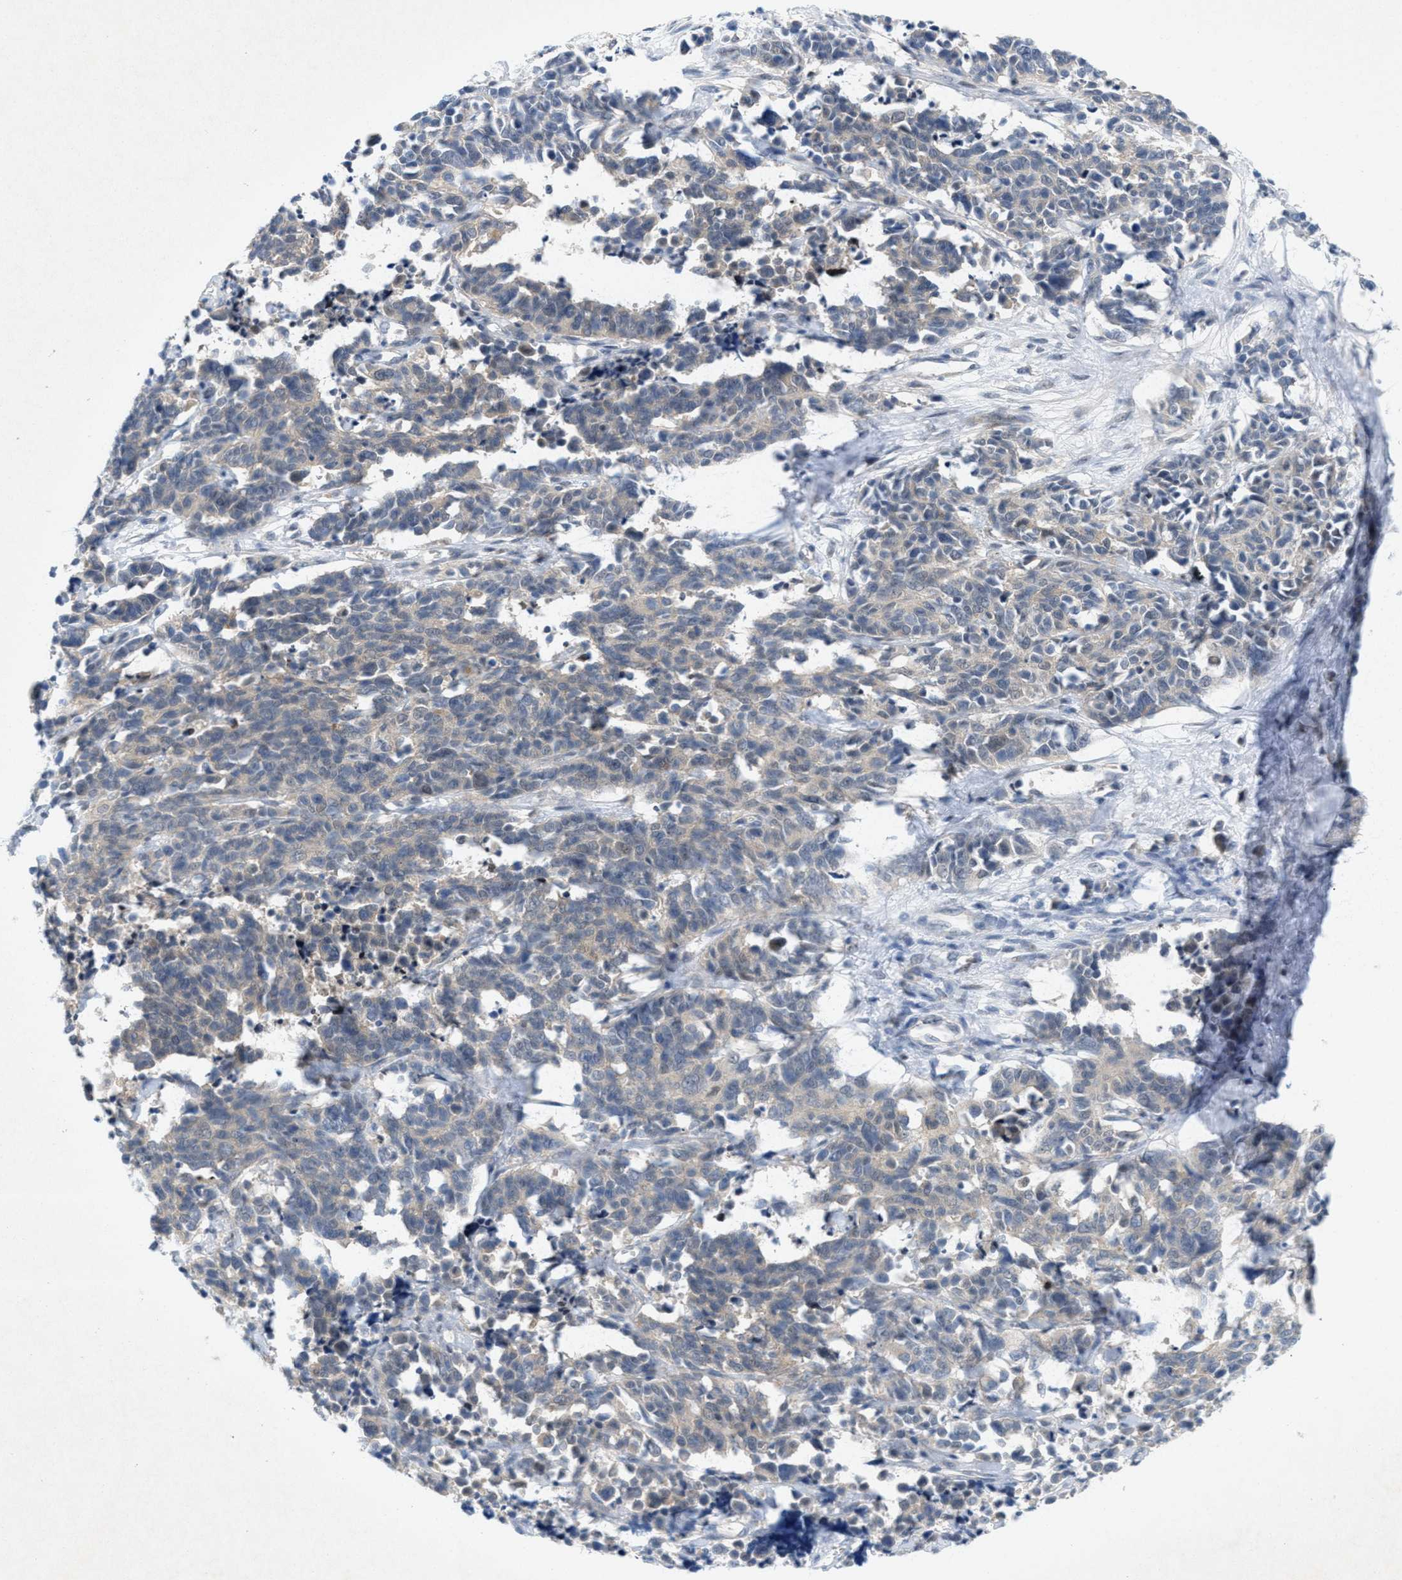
{"staining": {"intensity": "weak", "quantity": "<25%", "location": "cytoplasmic/membranous"}, "tissue": "cervical cancer", "cell_type": "Tumor cells", "image_type": "cancer", "snomed": [{"axis": "morphology", "description": "Squamous cell carcinoma, NOS"}, {"axis": "topography", "description": "Cervix"}], "caption": "Protein analysis of cervical cancer (squamous cell carcinoma) shows no significant positivity in tumor cells.", "gene": "WIPI2", "patient": {"sex": "female", "age": 35}}